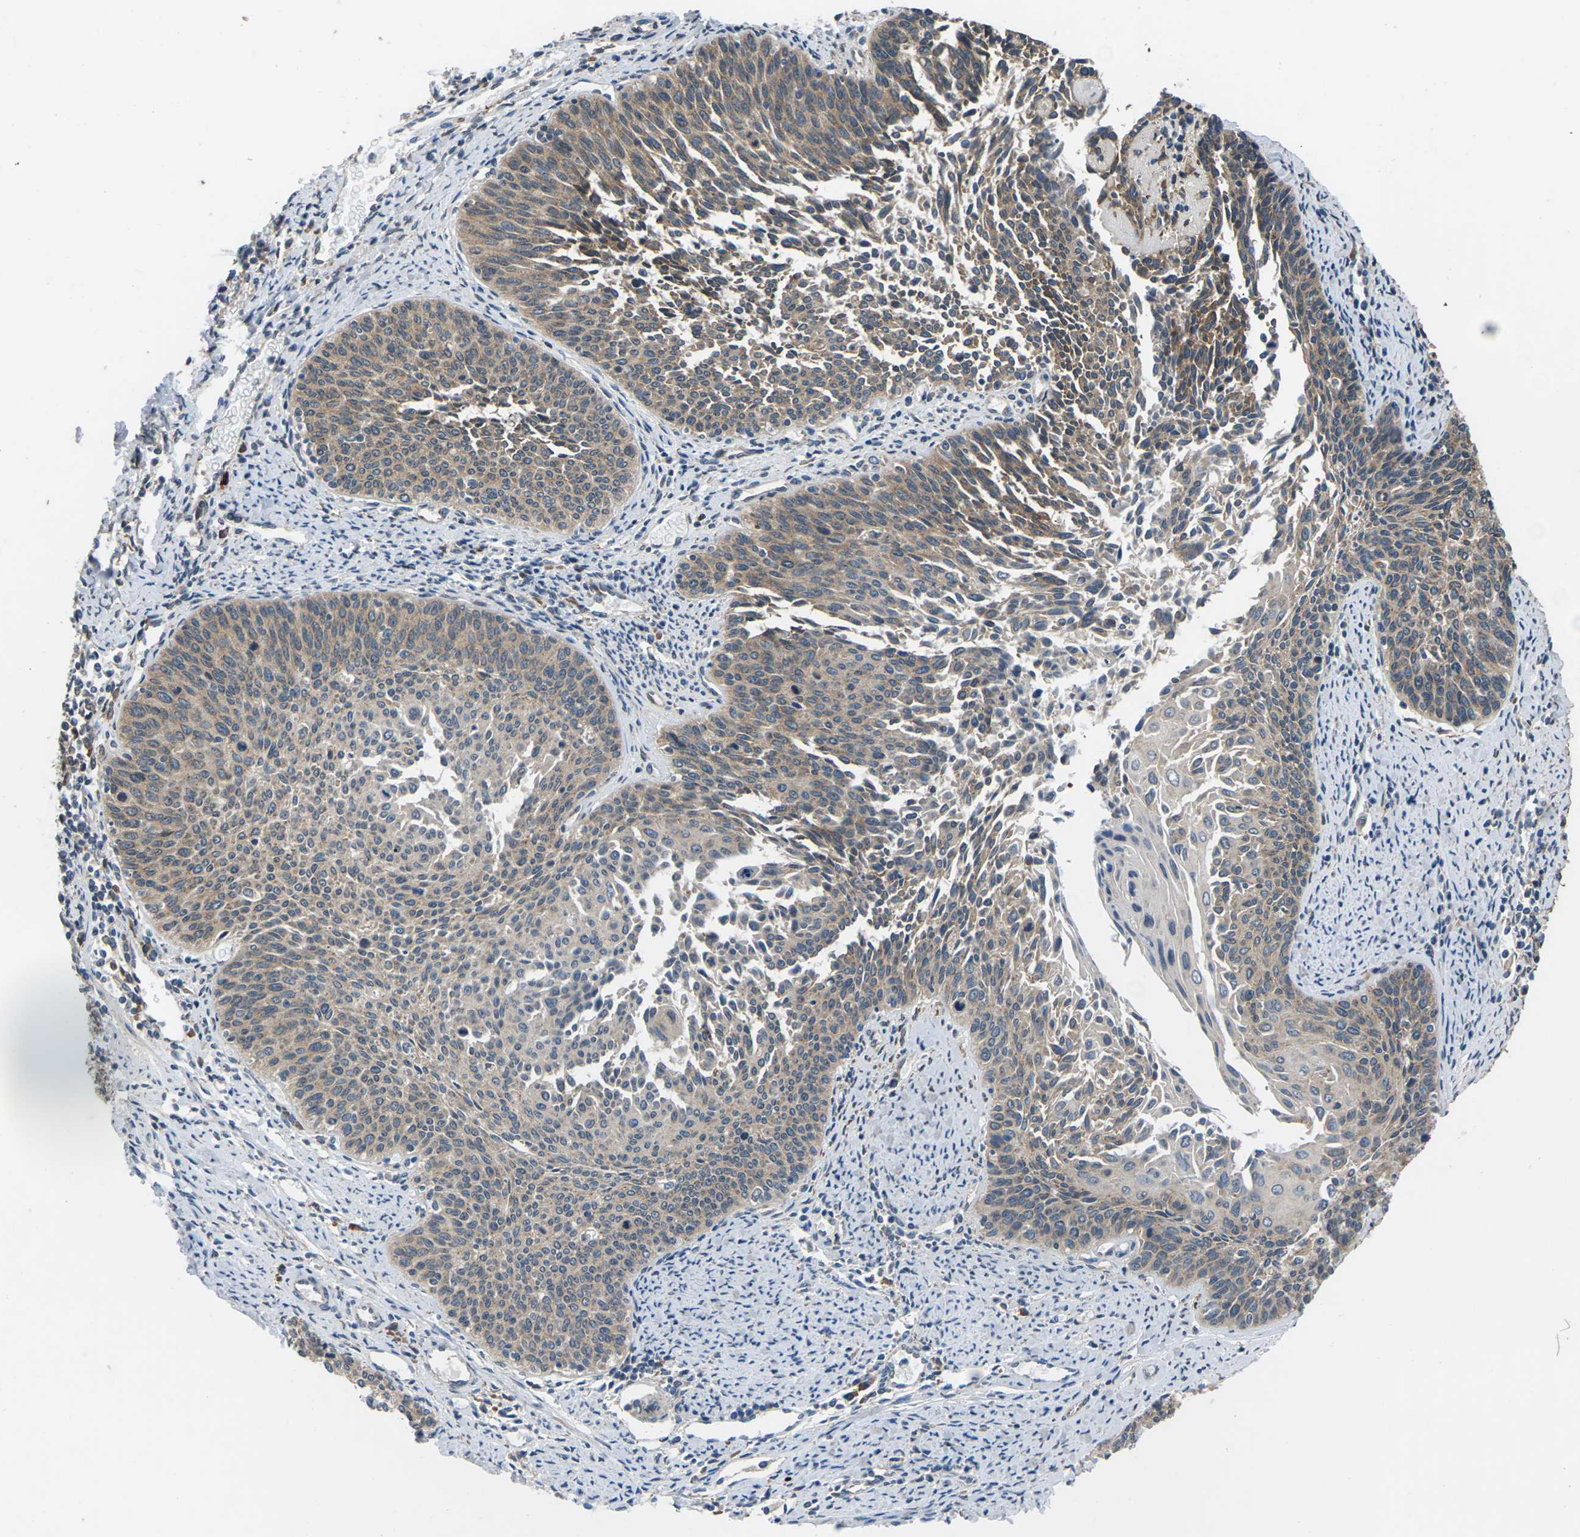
{"staining": {"intensity": "weak", "quantity": ">75%", "location": "cytoplasmic/membranous"}, "tissue": "cervical cancer", "cell_type": "Tumor cells", "image_type": "cancer", "snomed": [{"axis": "morphology", "description": "Squamous cell carcinoma, NOS"}, {"axis": "topography", "description": "Cervix"}], "caption": "The immunohistochemical stain shows weak cytoplasmic/membranous staining in tumor cells of cervical cancer (squamous cell carcinoma) tissue.", "gene": "GABRP", "patient": {"sex": "female", "age": 55}}